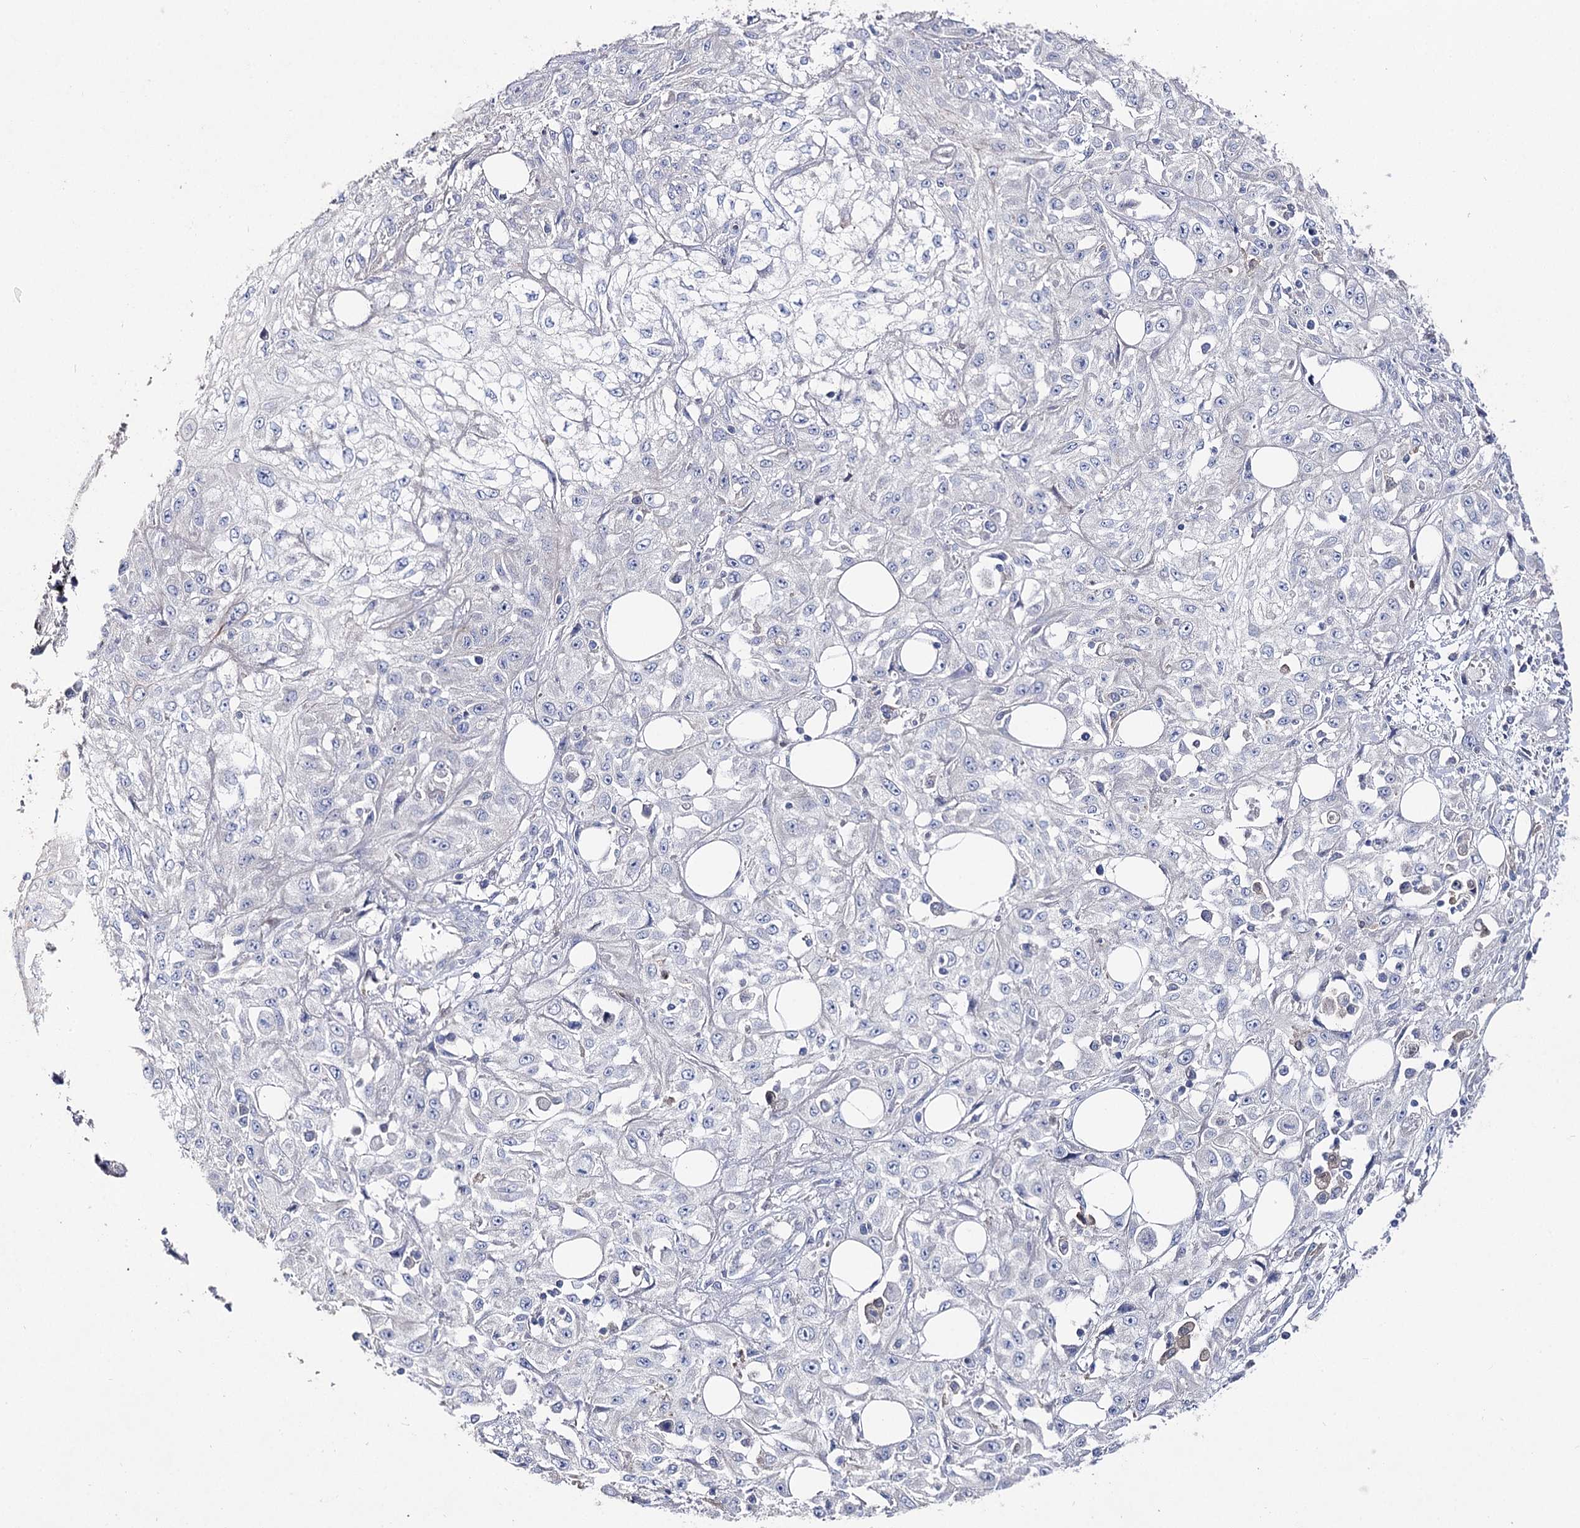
{"staining": {"intensity": "negative", "quantity": "none", "location": "none"}, "tissue": "skin cancer", "cell_type": "Tumor cells", "image_type": "cancer", "snomed": [{"axis": "morphology", "description": "Squamous cell carcinoma, NOS"}, {"axis": "morphology", "description": "Squamous cell carcinoma, metastatic, NOS"}, {"axis": "topography", "description": "Skin"}, {"axis": "topography", "description": "Lymph node"}], "caption": "Metastatic squamous cell carcinoma (skin) was stained to show a protein in brown. There is no significant staining in tumor cells. (Brightfield microscopy of DAB (3,3'-diaminobenzidine) immunohistochemistry at high magnification).", "gene": "NRAP", "patient": {"sex": "male", "age": 75}}